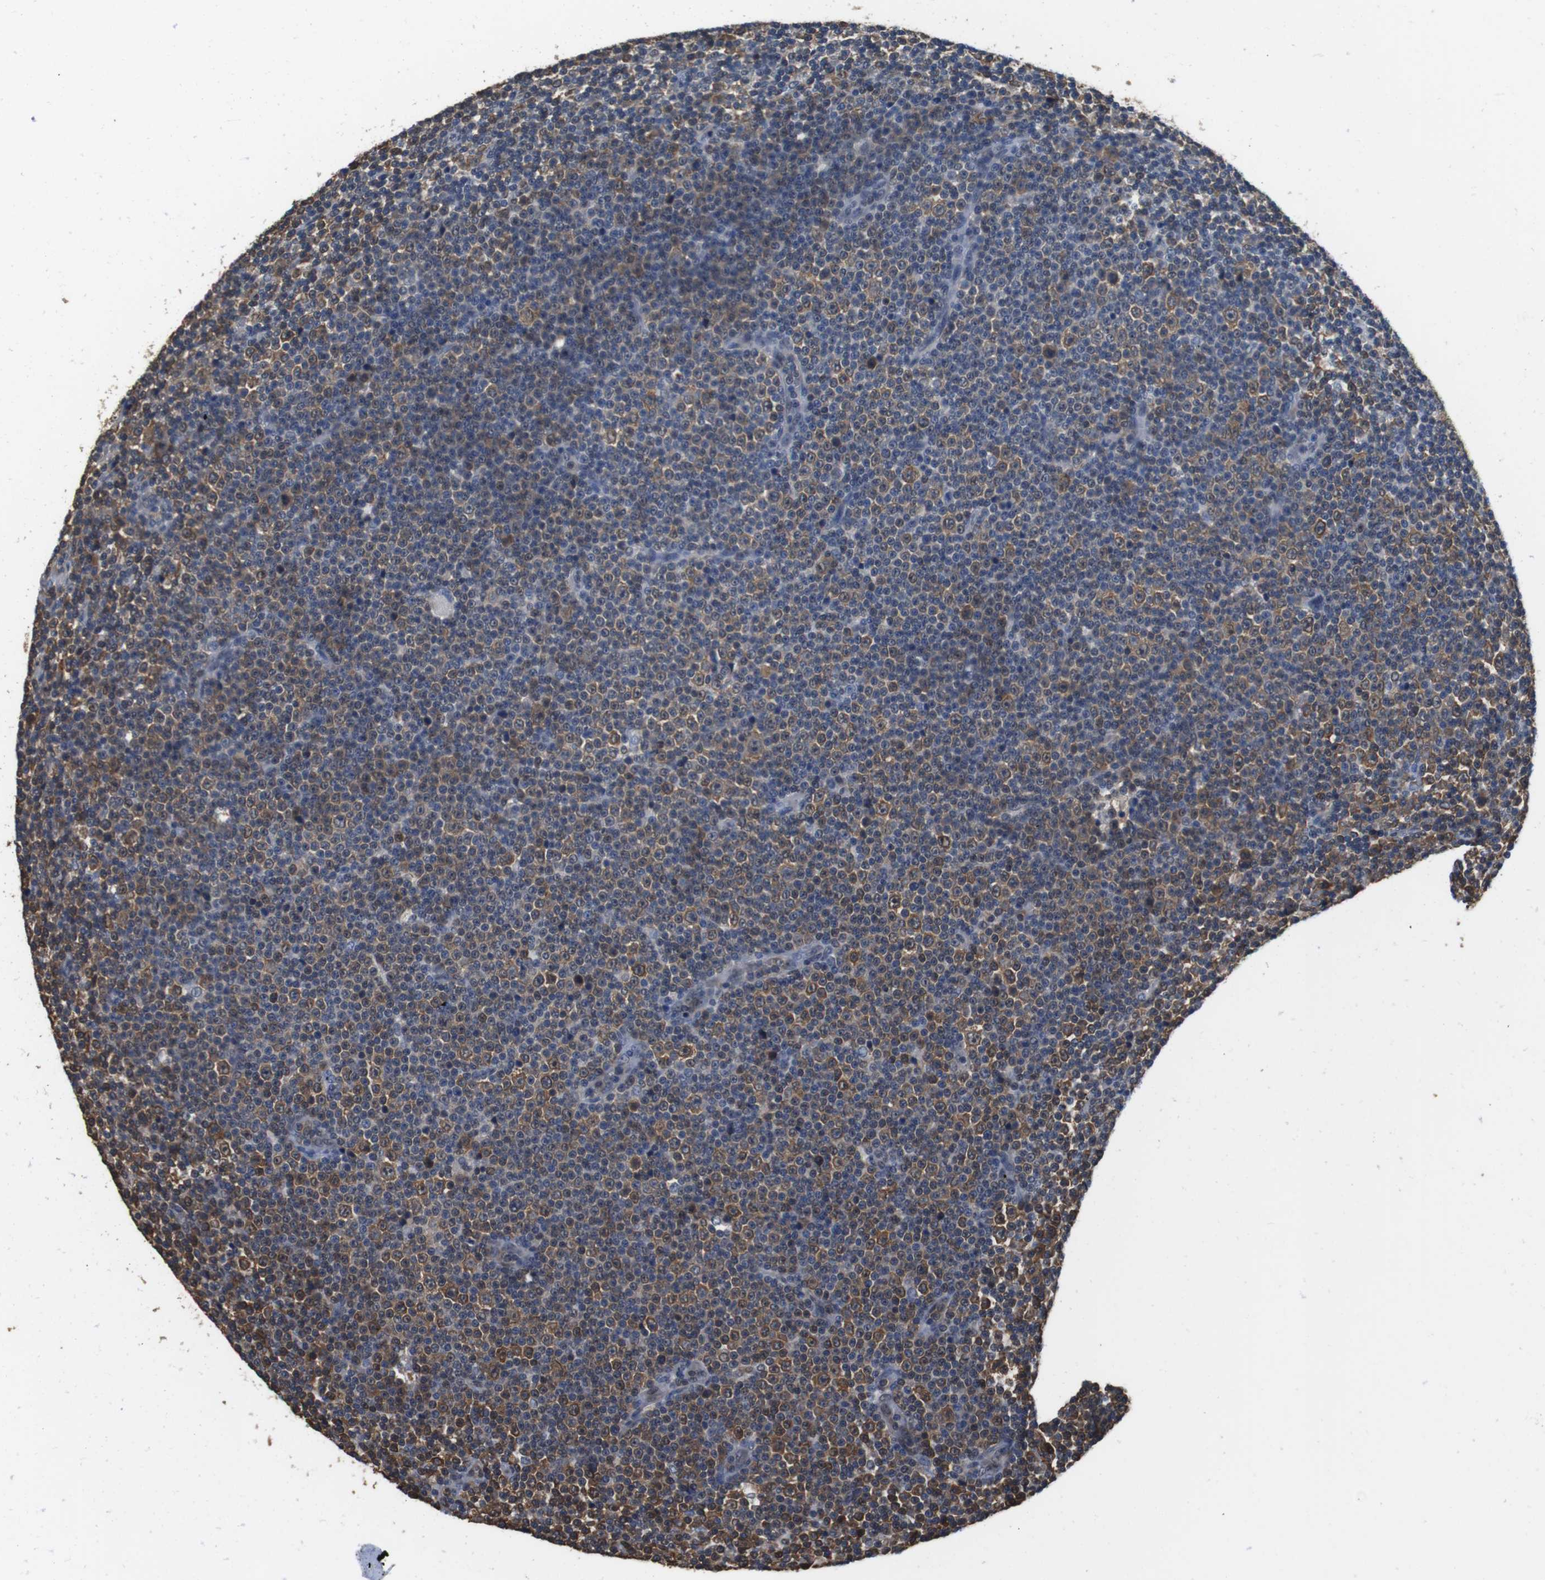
{"staining": {"intensity": "moderate", "quantity": "25%-75%", "location": "cytoplasmic/membranous"}, "tissue": "lymphoma", "cell_type": "Tumor cells", "image_type": "cancer", "snomed": [{"axis": "morphology", "description": "Malignant lymphoma, non-Hodgkin's type, Low grade"}, {"axis": "topography", "description": "Lymph node"}], "caption": "Malignant lymphoma, non-Hodgkin's type (low-grade) stained with IHC reveals moderate cytoplasmic/membranous positivity in approximately 25%-75% of tumor cells.", "gene": "LDHA", "patient": {"sex": "female", "age": 67}}